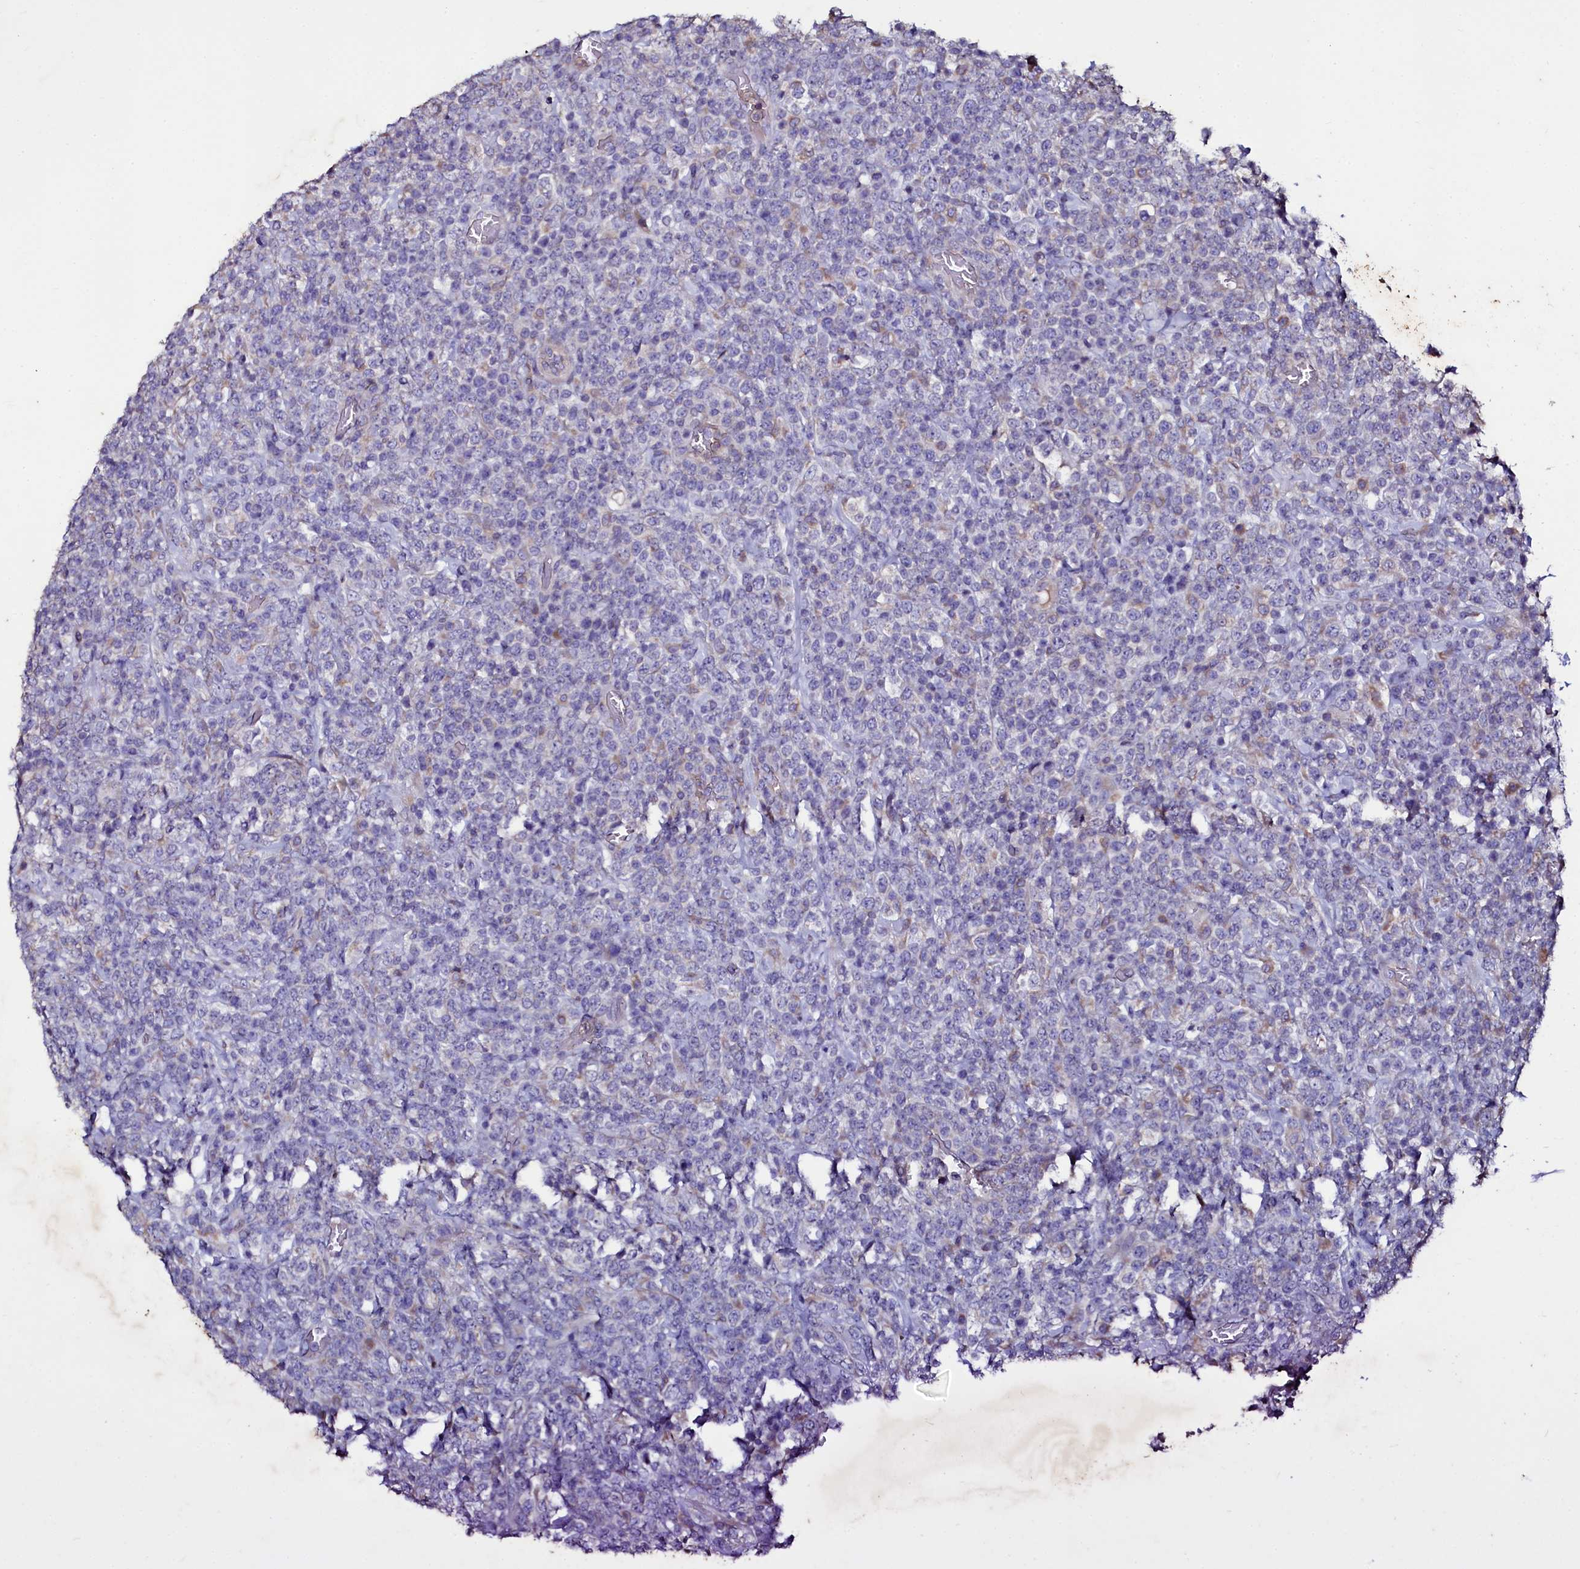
{"staining": {"intensity": "negative", "quantity": "none", "location": "none"}, "tissue": "lymphoma", "cell_type": "Tumor cells", "image_type": "cancer", "snomed": [{"axis": "morphology", "description": "Malignant lymphoma, non-Hodgkin's type, High grade"}, {"axis": "topography", "description": "Colon"}], "caption": "Immunohistochemistry (IHC) micrograph of neoplastic tissue: human malignant lymphoma, non-Hodgkin's type (high-grade) stained with DAB shows no significant protein expression in tumor cells. (Brightfield microscopy of DAB IHC at high magnification).", "gene": "SELENOT", "patient": {"sex": "female", "age": 53}}